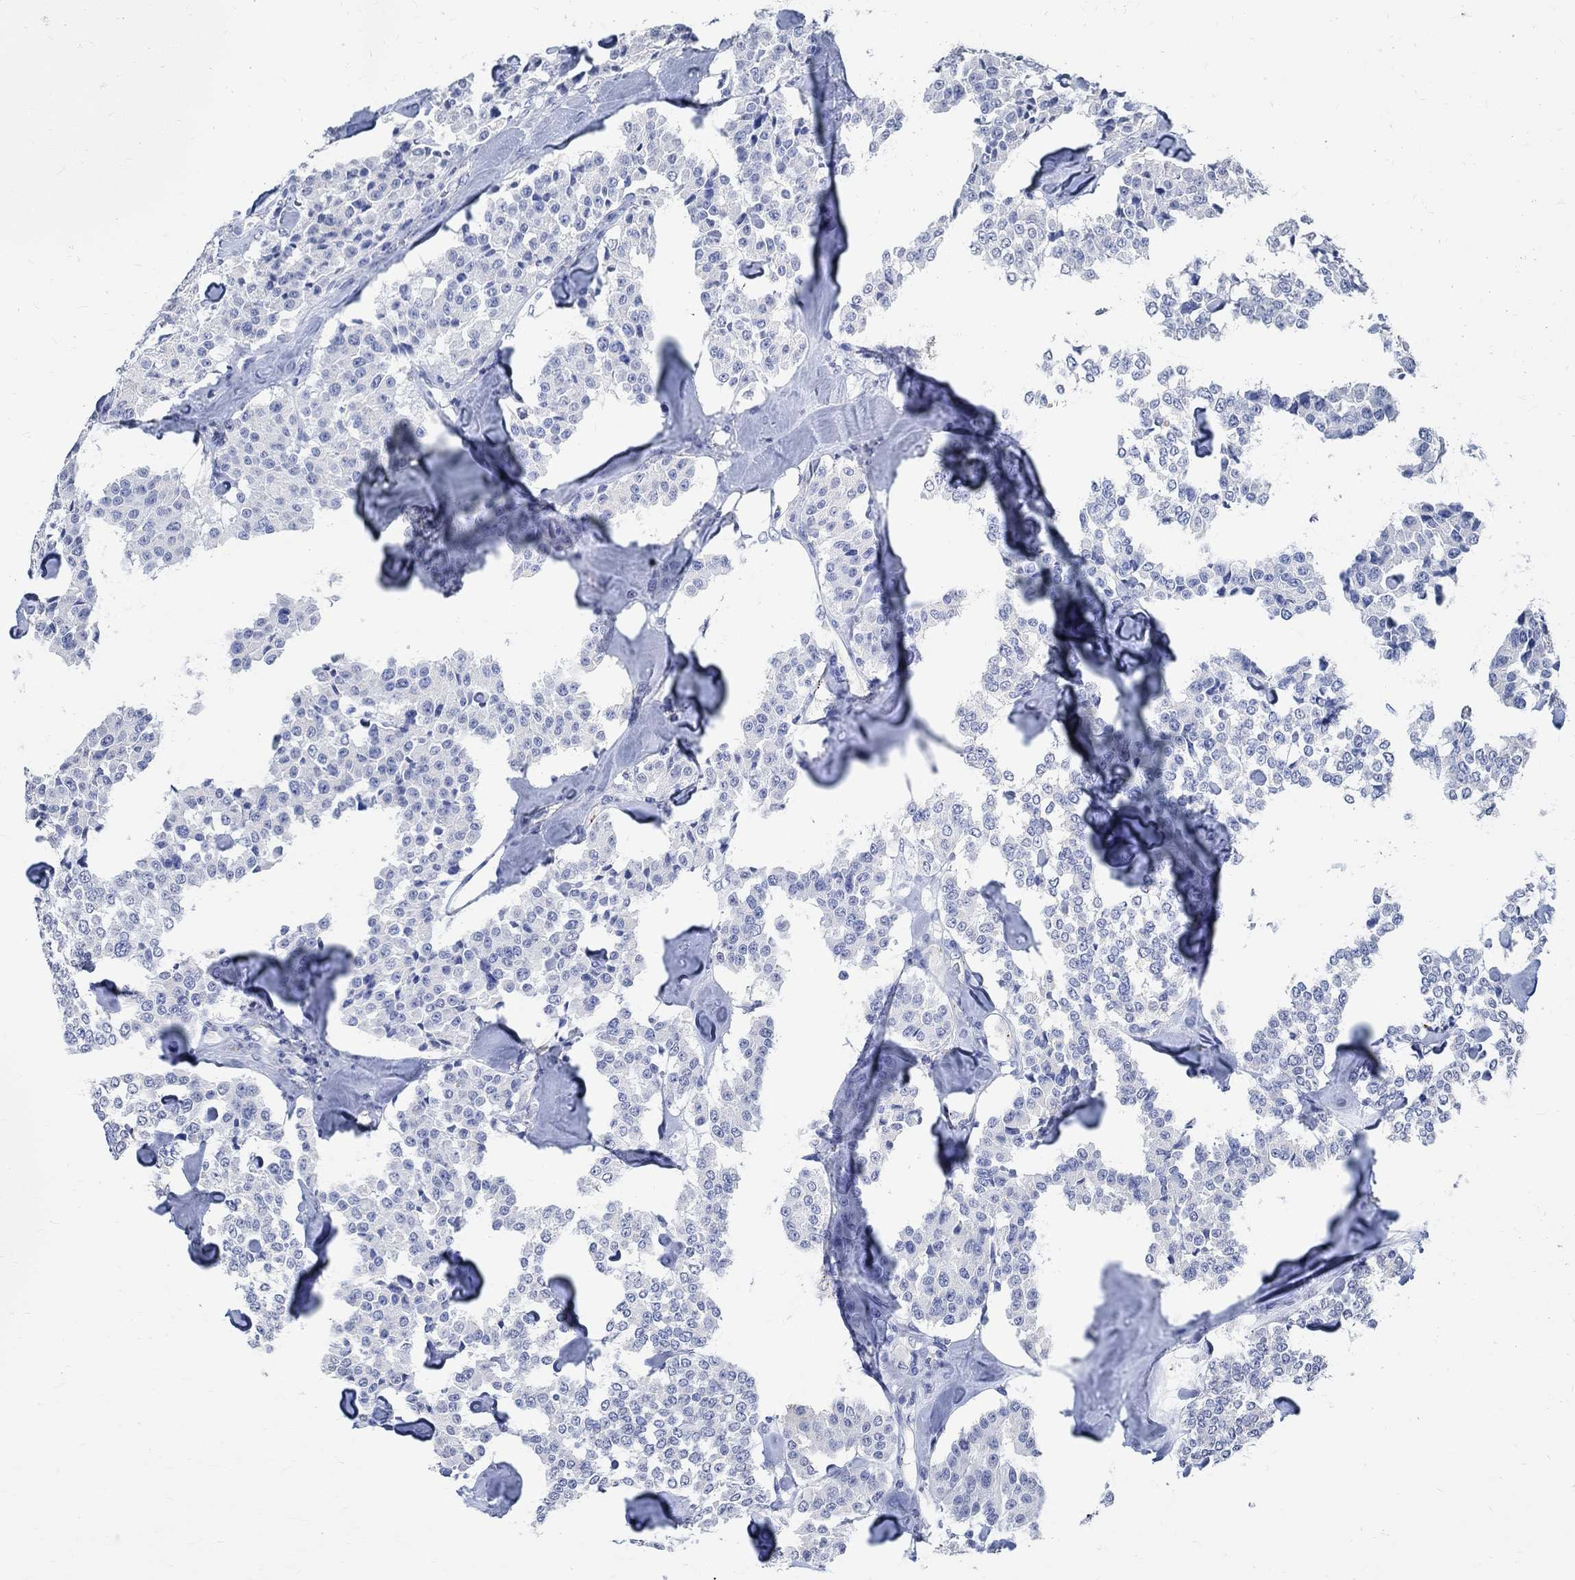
{"staining": {"intensity": "negative", "quantity": "none", "location": "none"}, "tissue": "carcinoid", "cell_type": "Tumor cells", "image_type": "cancer", "snomed": [{"axis": "morphology", "description": "Carcinoid, malignant, NOS"}, {"axis": "topography", "description": "Pancreas"}], "caption": "Tumor cells show no significant protein positivity in carcinoid (malignant).", "gene": "TMEM221", "patient": {"sex": "male", "age": 41}}